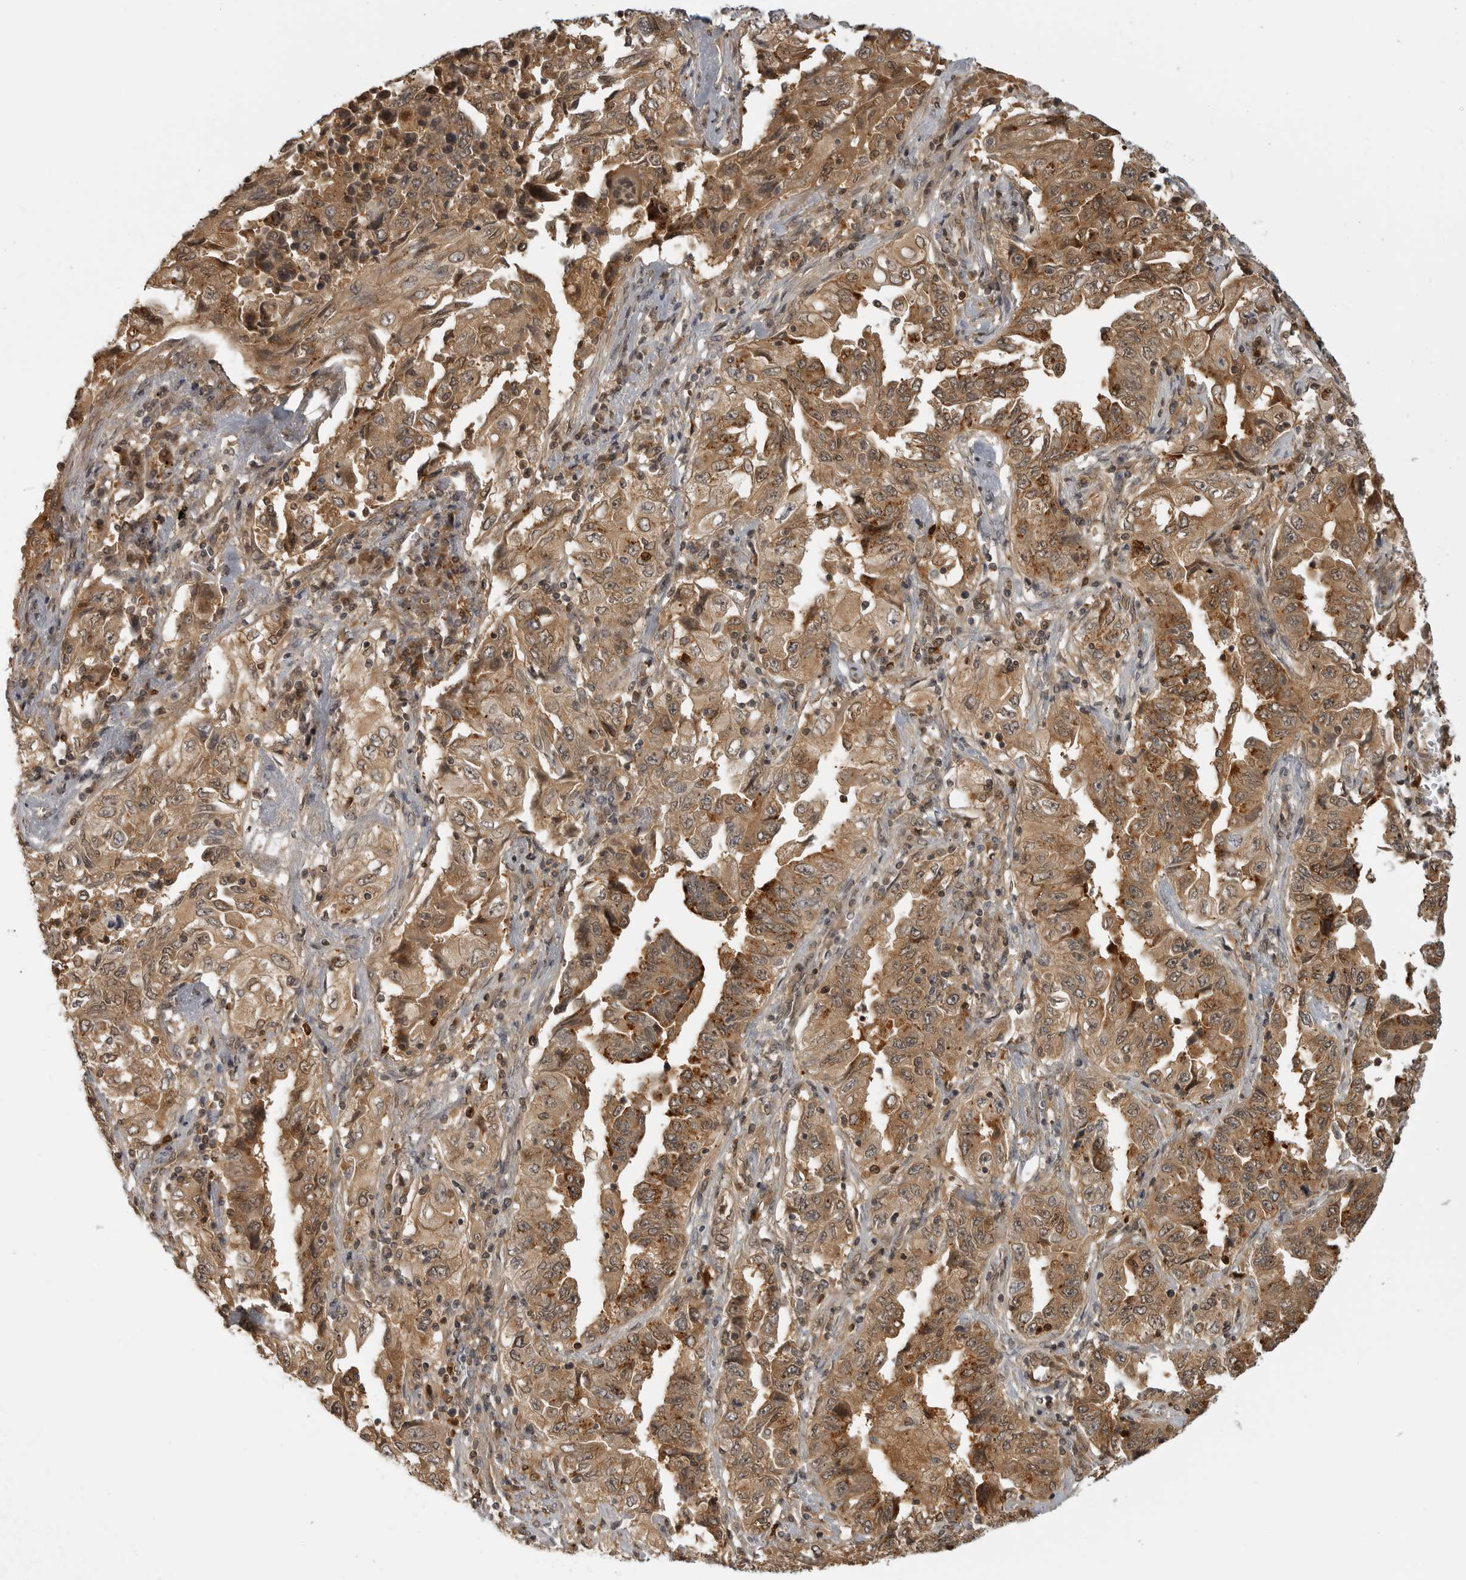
{"staining": {"intensity": "moderate", "quantity": ">75%", "location": "cytoplasmic/membranous"}, "tissue": "lung cancer", "cell_type": "Tumor cells", "image_type": "cancer", "snomed": [{"axis": "morphology", "description": "Adenocarcinoma, NOS"}, {"axis": "topography", "description": "Lung"}], "caption": "Immunohistochemical staining of lung adenocarcinoma exhibits medium levels of moderate cytoplasmic/membranous positivity in approximately >75% of tumor cells.", "gene": "CTIF", "patient": {"sex": "female", "age": 51}}